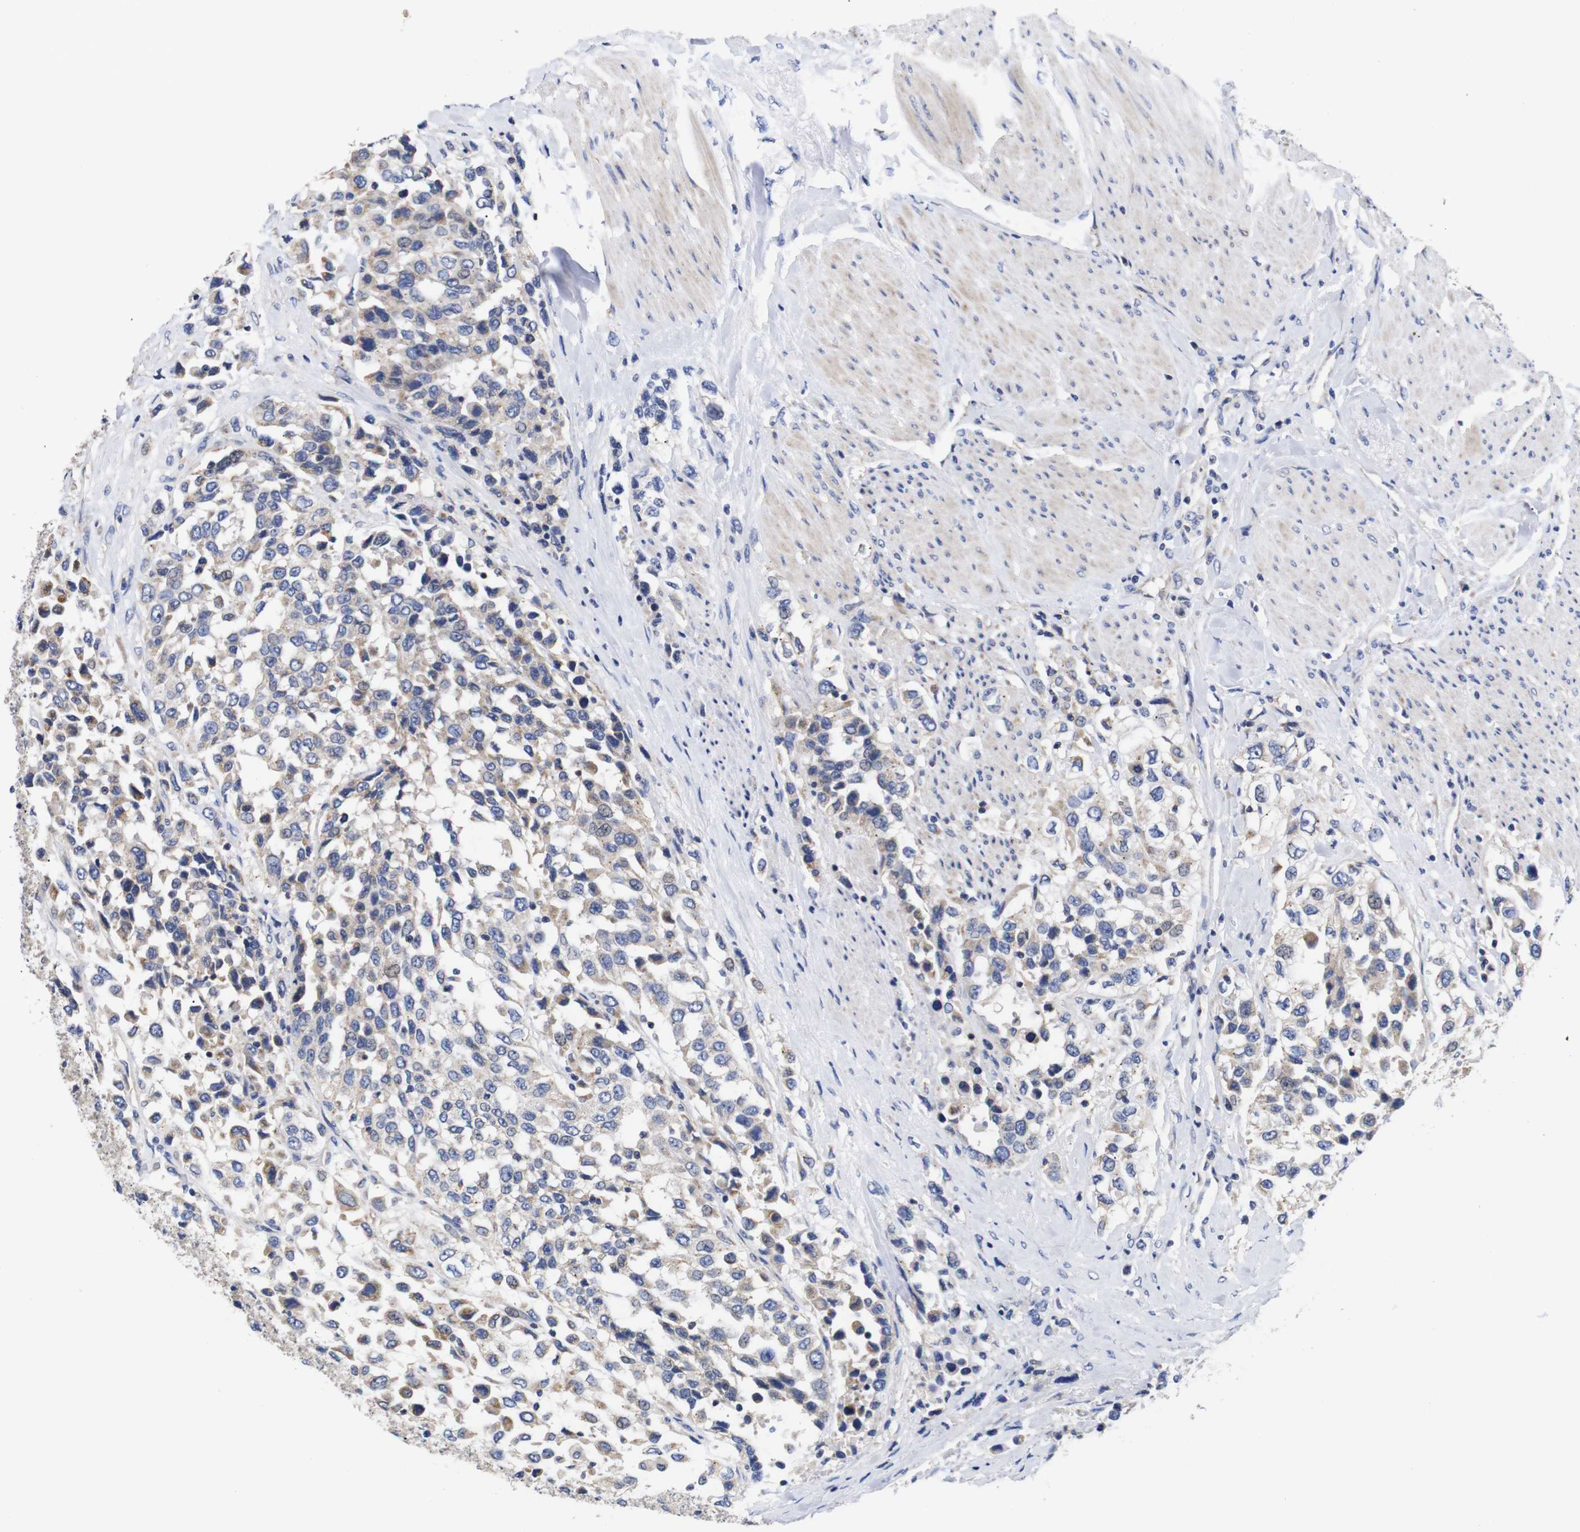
{"staining": {"intensity": "weak", "quantity": "25%-75%", "location": "cytoplasmic/membranous"}, "tissue": "urothelial cancer", "cell_type": "Tumor cells", "image_type": "cancer", "snomed": [{"axis": "morphology", "description": "Urothelial carcinoma, High grade"}, {"axis": "topography", "description": "Urinary bladder"}], "caption": "Urothelial carcinoma (high-grade) stained for a protein demonstrates weak cytoplasmic/membranous positivity in tumor cells.", "gene": "OPN3", "patient": {"sex": "female", "age": 80}}